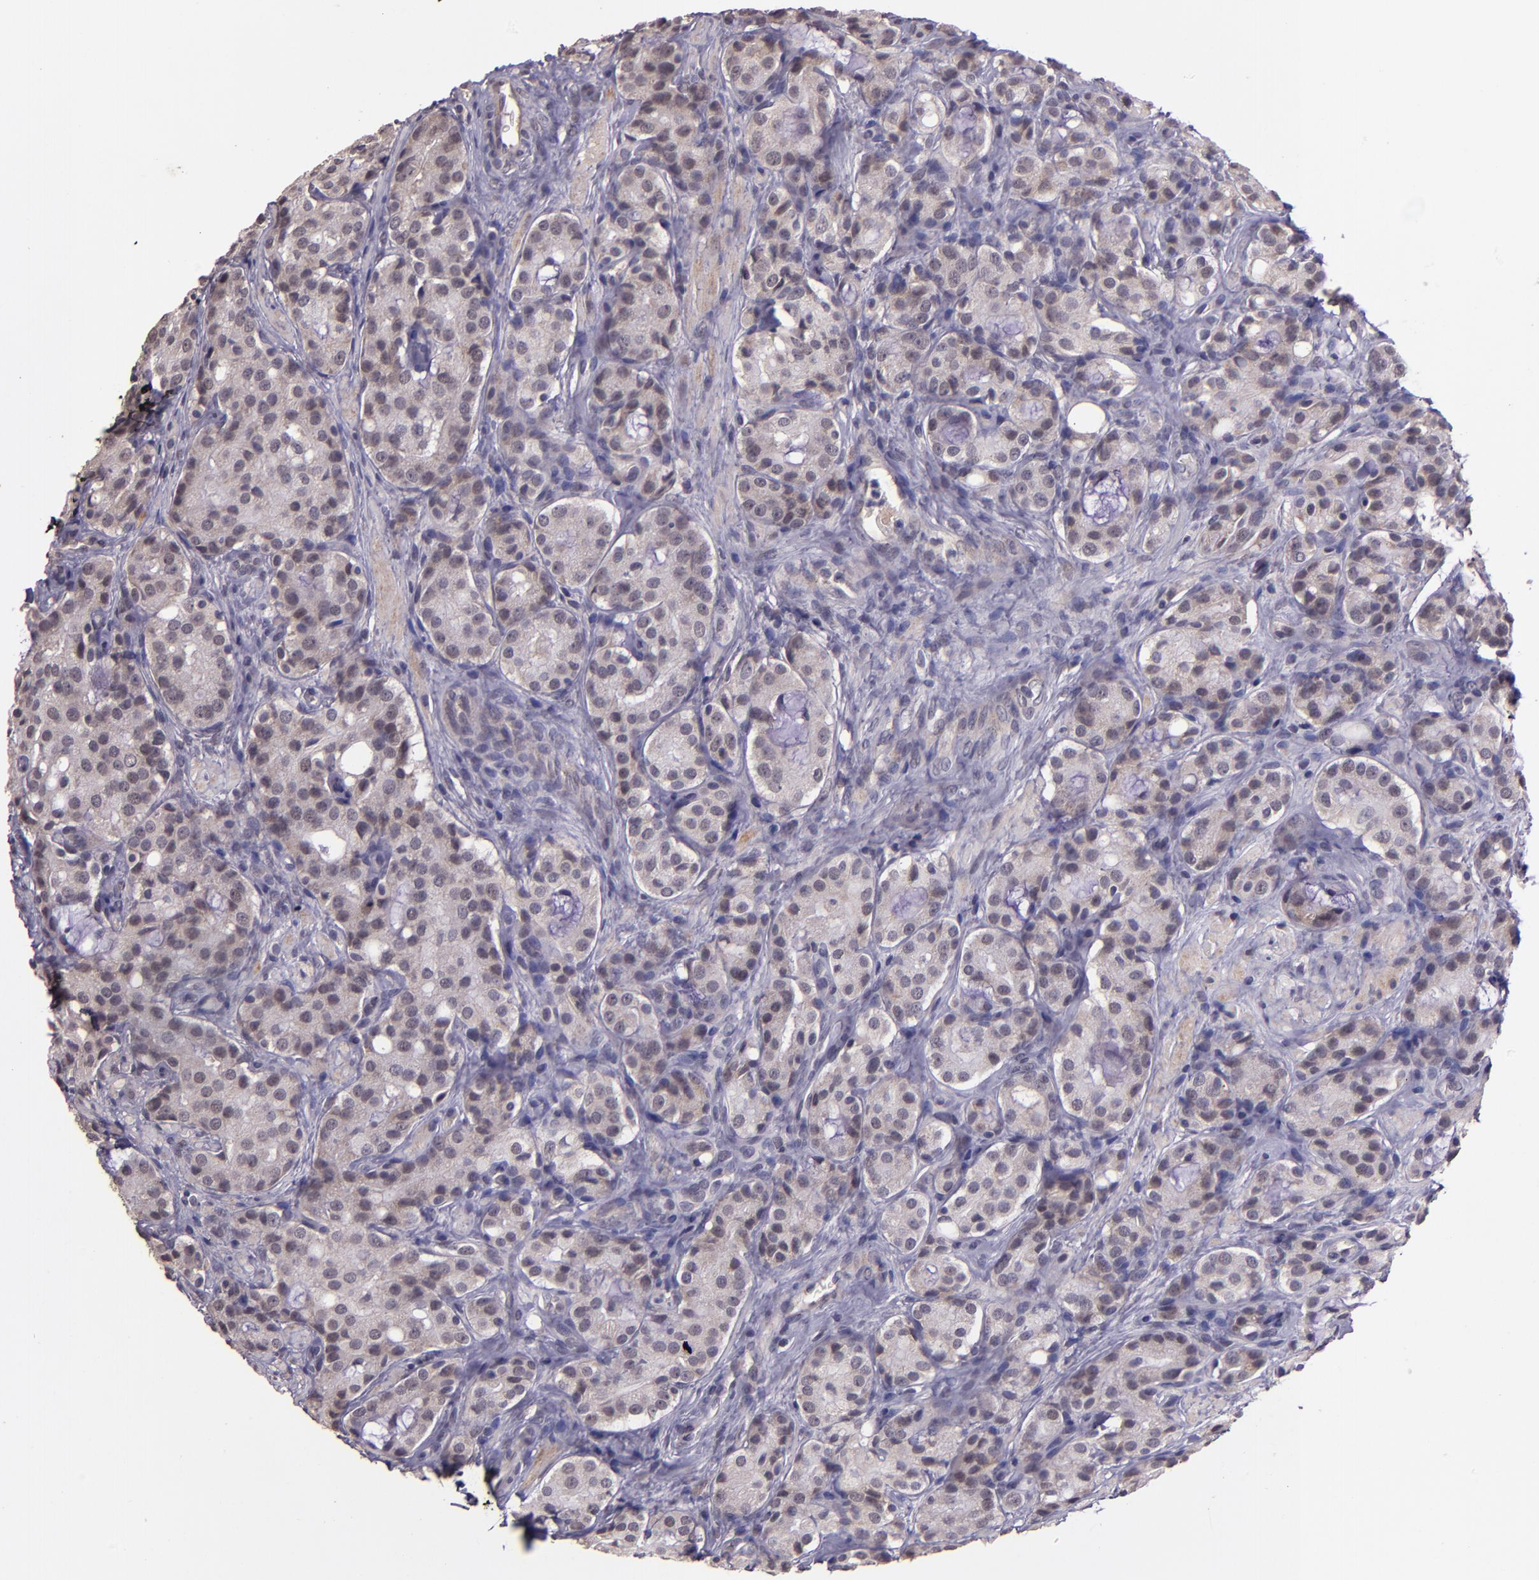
{"staining": {"intensity": "weak", "quantity": ">75%", "location": "cytoplasmic/membranous"}, "tissue": "prostate cancer", "cell_type": "Tumor cells", "image_type": "cancer", "snomed": [{"axis": "morphology", "description": "Adenocarcinoma, High grade"}, {"axis": "topography", "description": "Prostate"}], "caption": "Prostate cancer (high-grade adenocarcinoma) was stained to show a protein in brown. There is low levels of weak cytoplasmic/membranous positivity in approximately >75% of tumor cells. (IHC, brightfield microscopy, high magnification).", "gene": "TAF7L", "patient": {"sex": "male", "age": 72}}